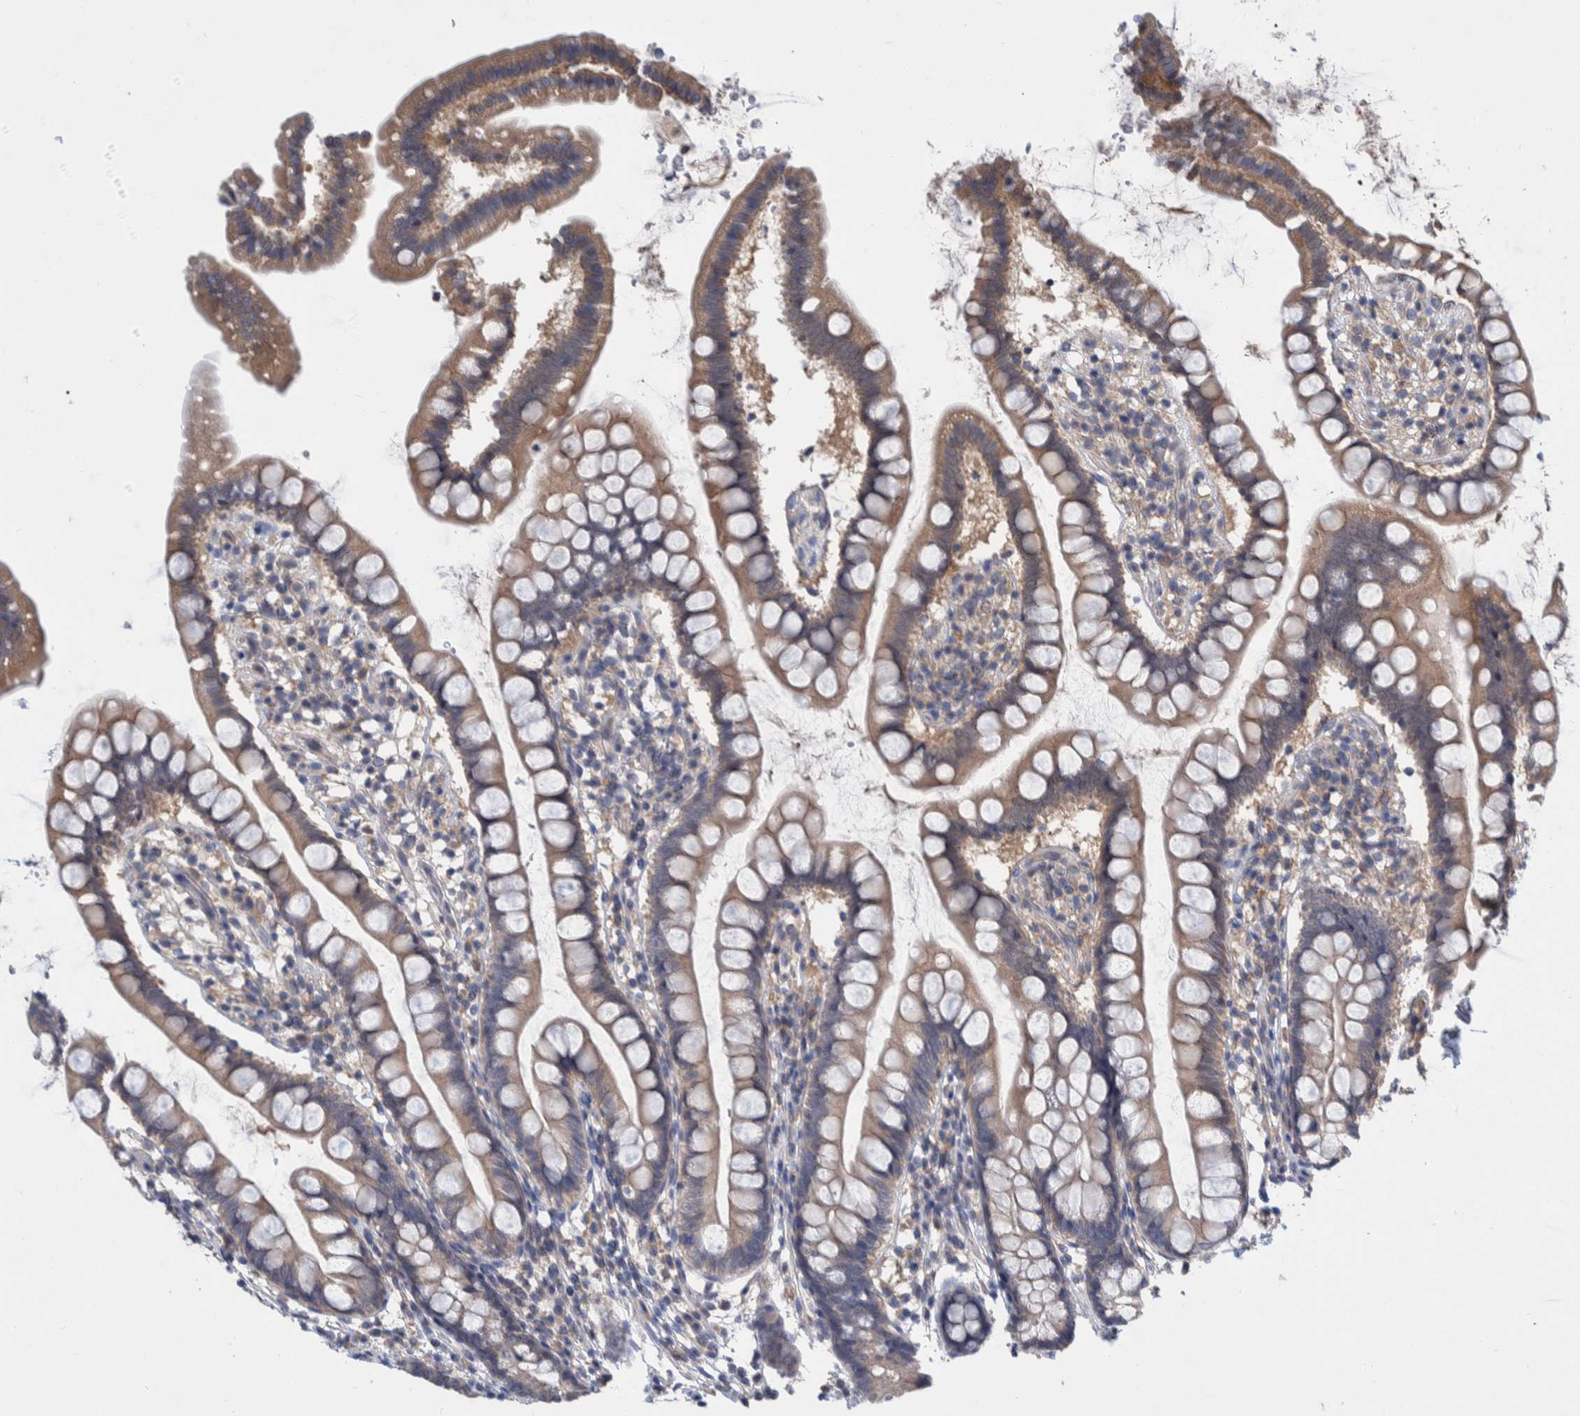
{"staining": {"intensity": "weak", "quantity": "25%-75%", "location": "cytoplasmic/membranous"}, "tissue": "small intestine", "cell_type": "Glandular cells", "image_type": "normal", "snomed": [{"axis": "morphology", "description": "Normal tissue, NOS"}, {"axis": "topography", "description": "Small intestine"}], "caption": "Human small intestine stained with a protein marker reveals weak staining in glandular cells.", "gene": "PLPBP", "patient": {"sex": "female", "age": 84}}